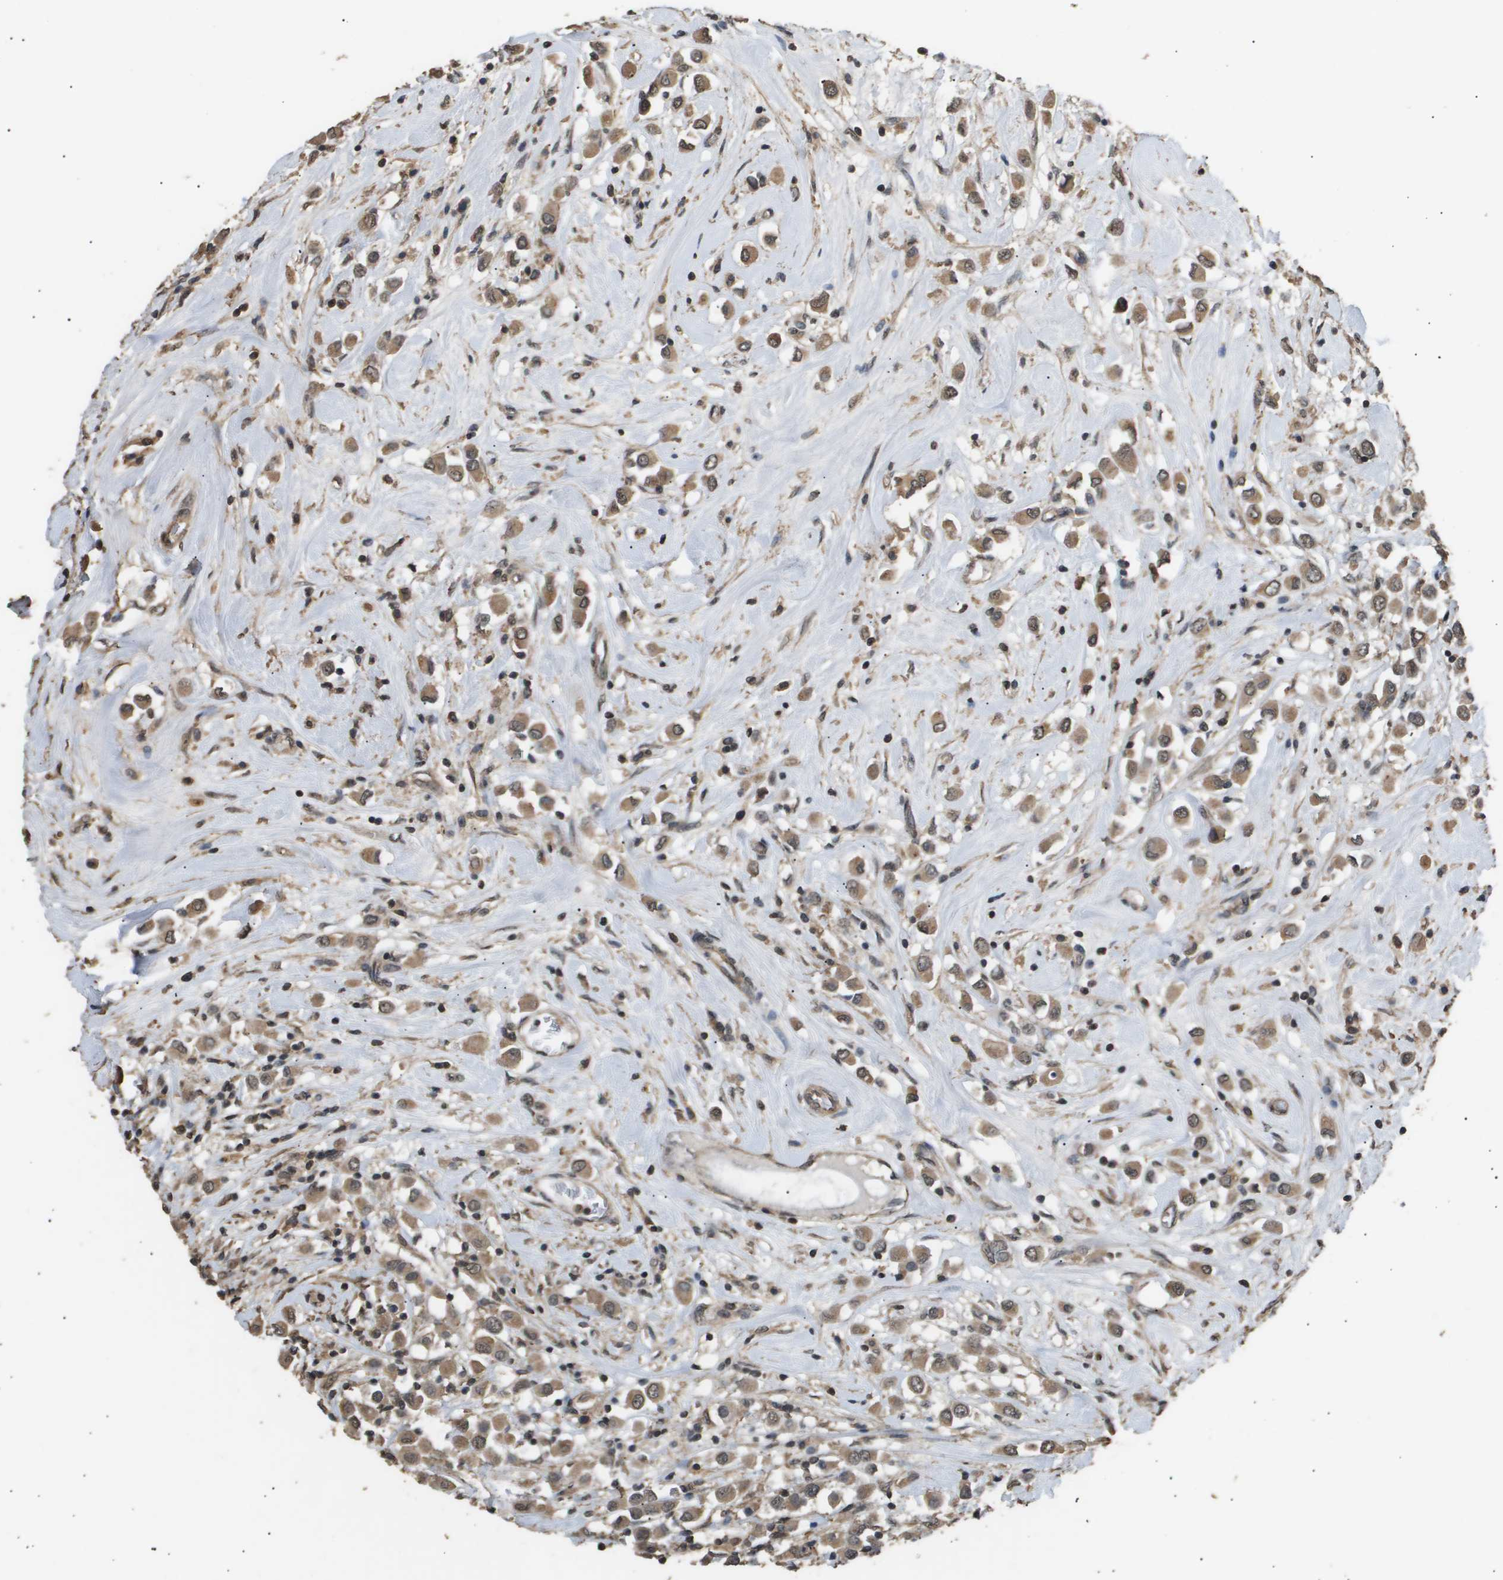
{"staining": {"intensity": "moderate", "quantity": ">75%", "location": "cytoplasmic/membranous,nuclear"}, "tissue": "breast cancer", "cell_type": "Tumor cells", "image_type": "cancer", "snomed": [{"axis": "morphology", "description": "Duct carcinoma"}, {"axis": "topography", "description": "Breast"}], "caption": "Breast cancer stained for a protein (brown) exhibits moderate cytoplasmic/membranous and nuclear positive positivity in about >75% of tumor cells.", "gene": "ING1", "patient": {"sex": "female", "age": 61}}